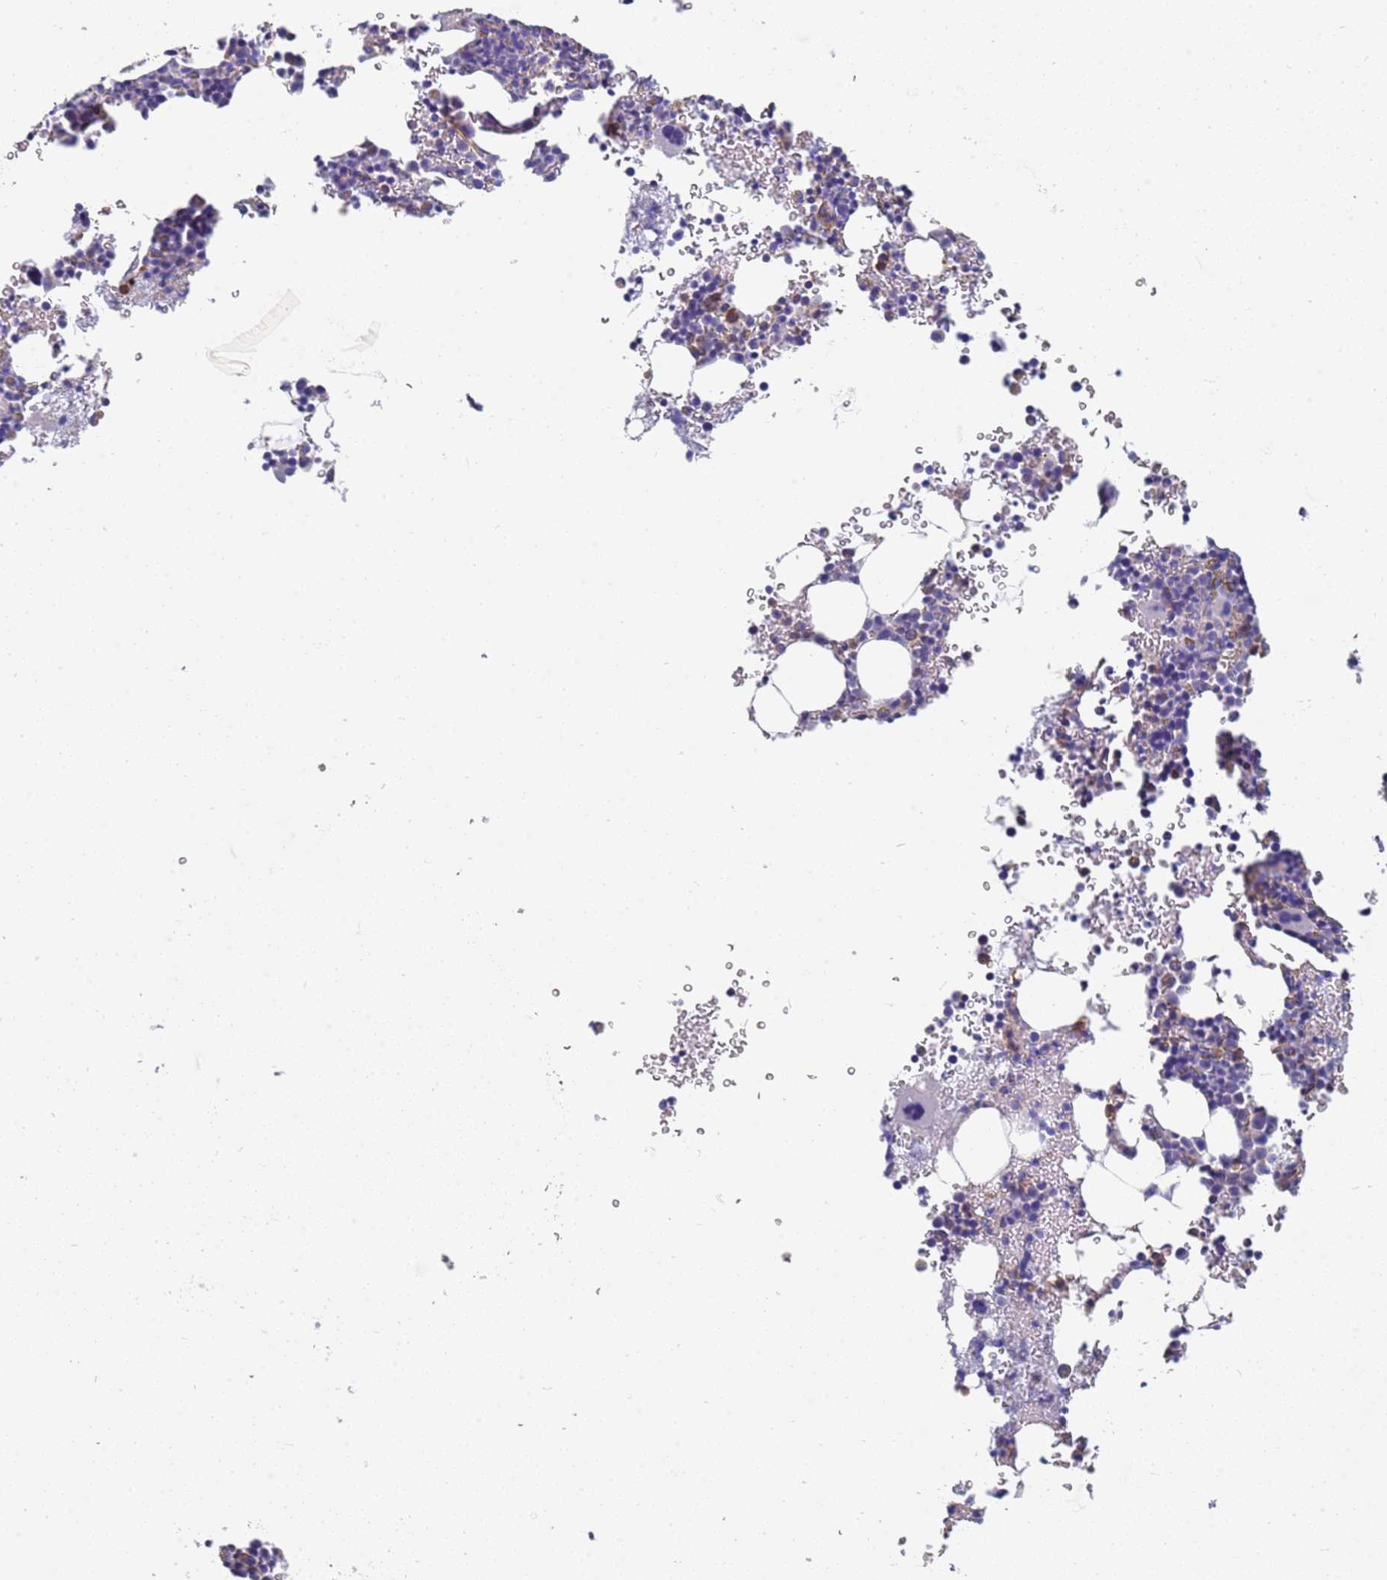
{"staining": {"intensity": "weak", "quantity": "<25%", "location": "cytoplasmic/membranous"}, "tissue": "bone marrow", "cell_type": "Hematopoietic cells", "image_type": "normal", "snomed": [{"axis": "morphology", "description": "Normal tissue, NOS"}, {"axis": "topography", "description": "Bone marrow"}], "caption": "IHC histopathology image of benign bone marrow: bone marrow stained with DAB demonstrates no significant protein expression in hematopoietic cells. (DAB IHC visualized using brightfield microscopy, high magnification).", "gene": "JAKMIP2", "patient": {"sex": "male", "age": 41}}